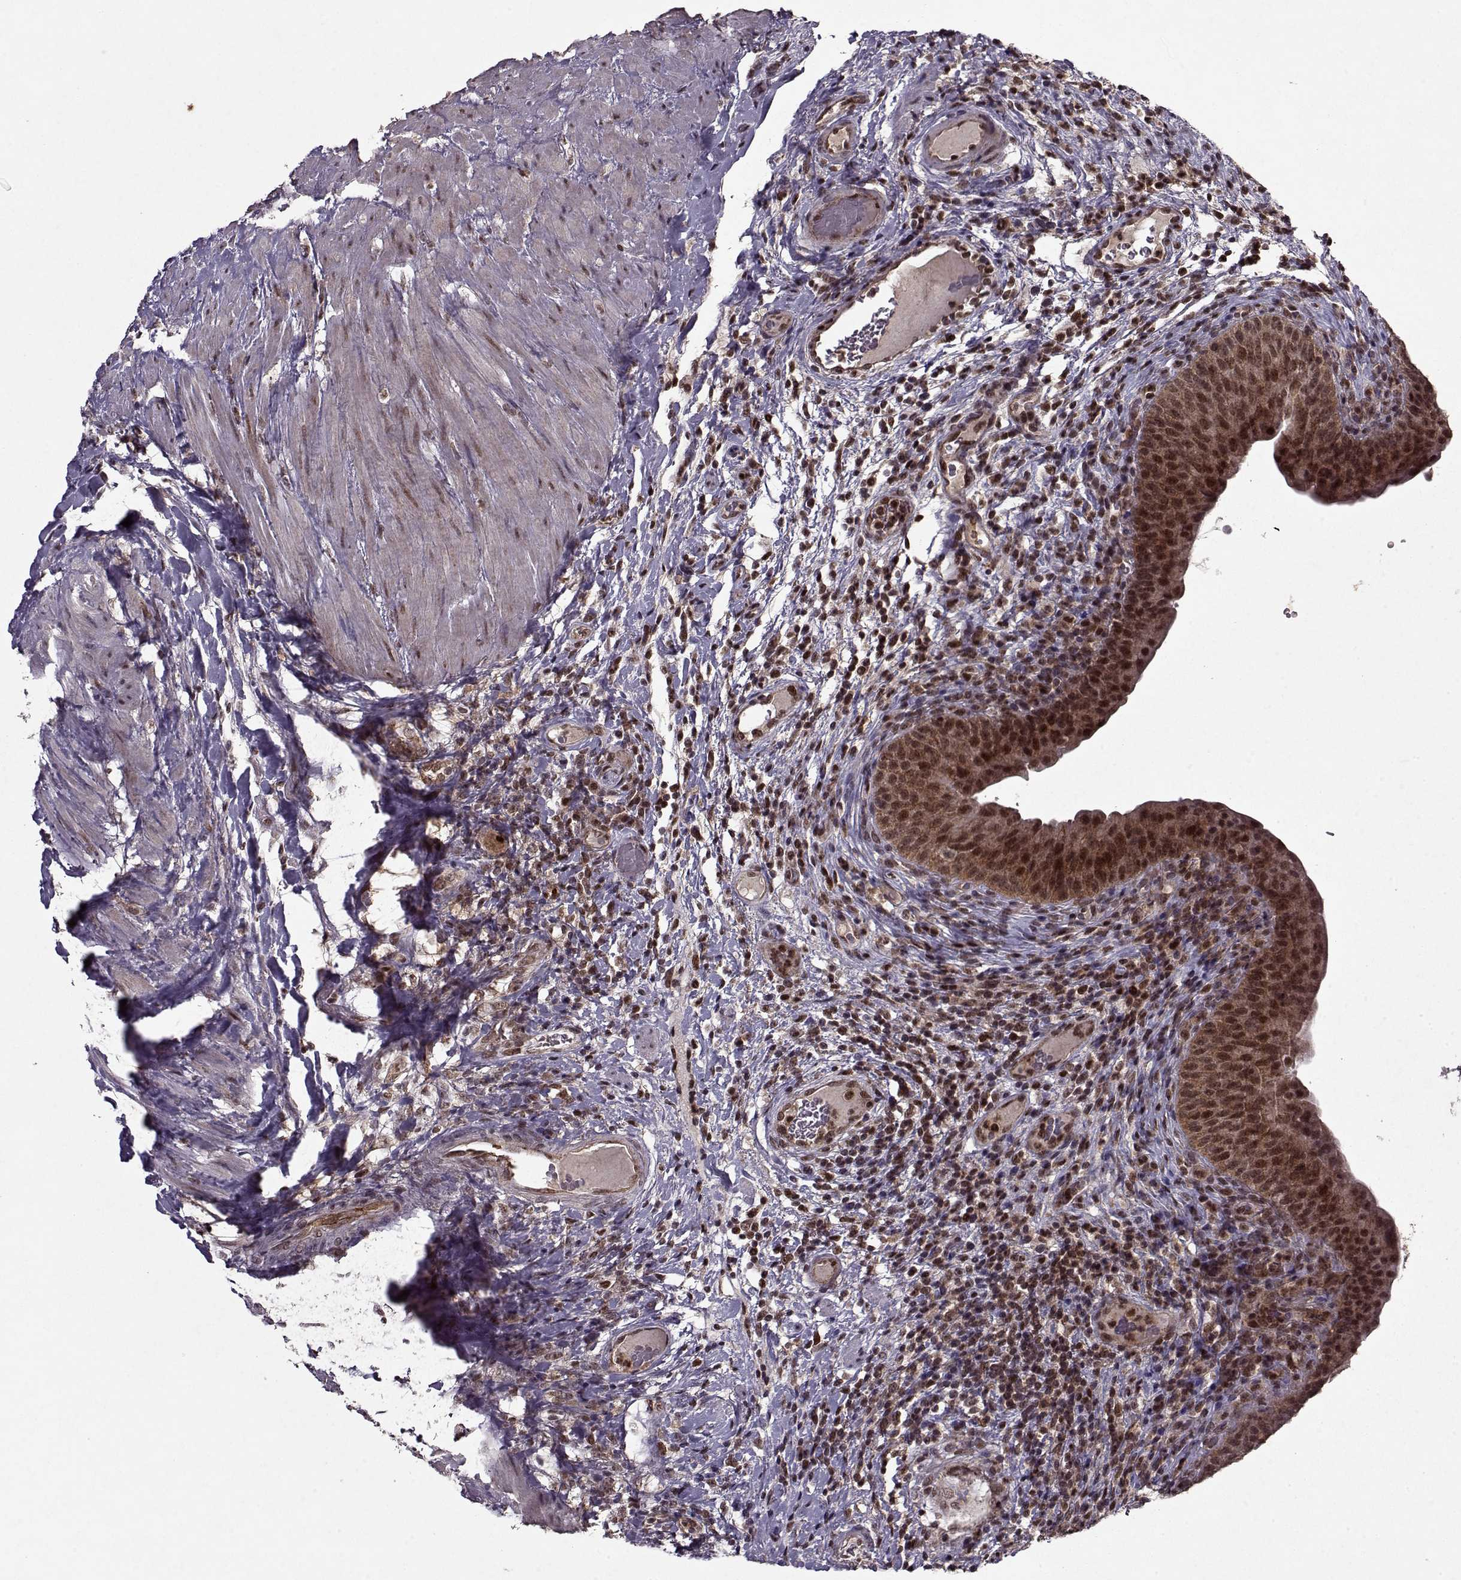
{"staining": {"intensity": "strong", "quantity": ">75%", "location": "cytoplasmic/membranous,nuclear"}, "tissue": "urinary bladder", "cell_type": "Urothelial cells", "image_type": "normal", "snomed": [{"axis": "morphology", "description": "Normal tissue, NOS"}, {"axis": "topography", "description": "Urinary bladder"}], "caption": "Brown immunohistochemical staining in normal human urinary bladder displays strong cytoplasmic/membranous,nuclear staining in approximately >75% of urothelial cells. (Brightfield microscopy of DAB IHC at high magnification).", "gene": "PSMA7", "patient": {"sex": "male", "age": 66}}